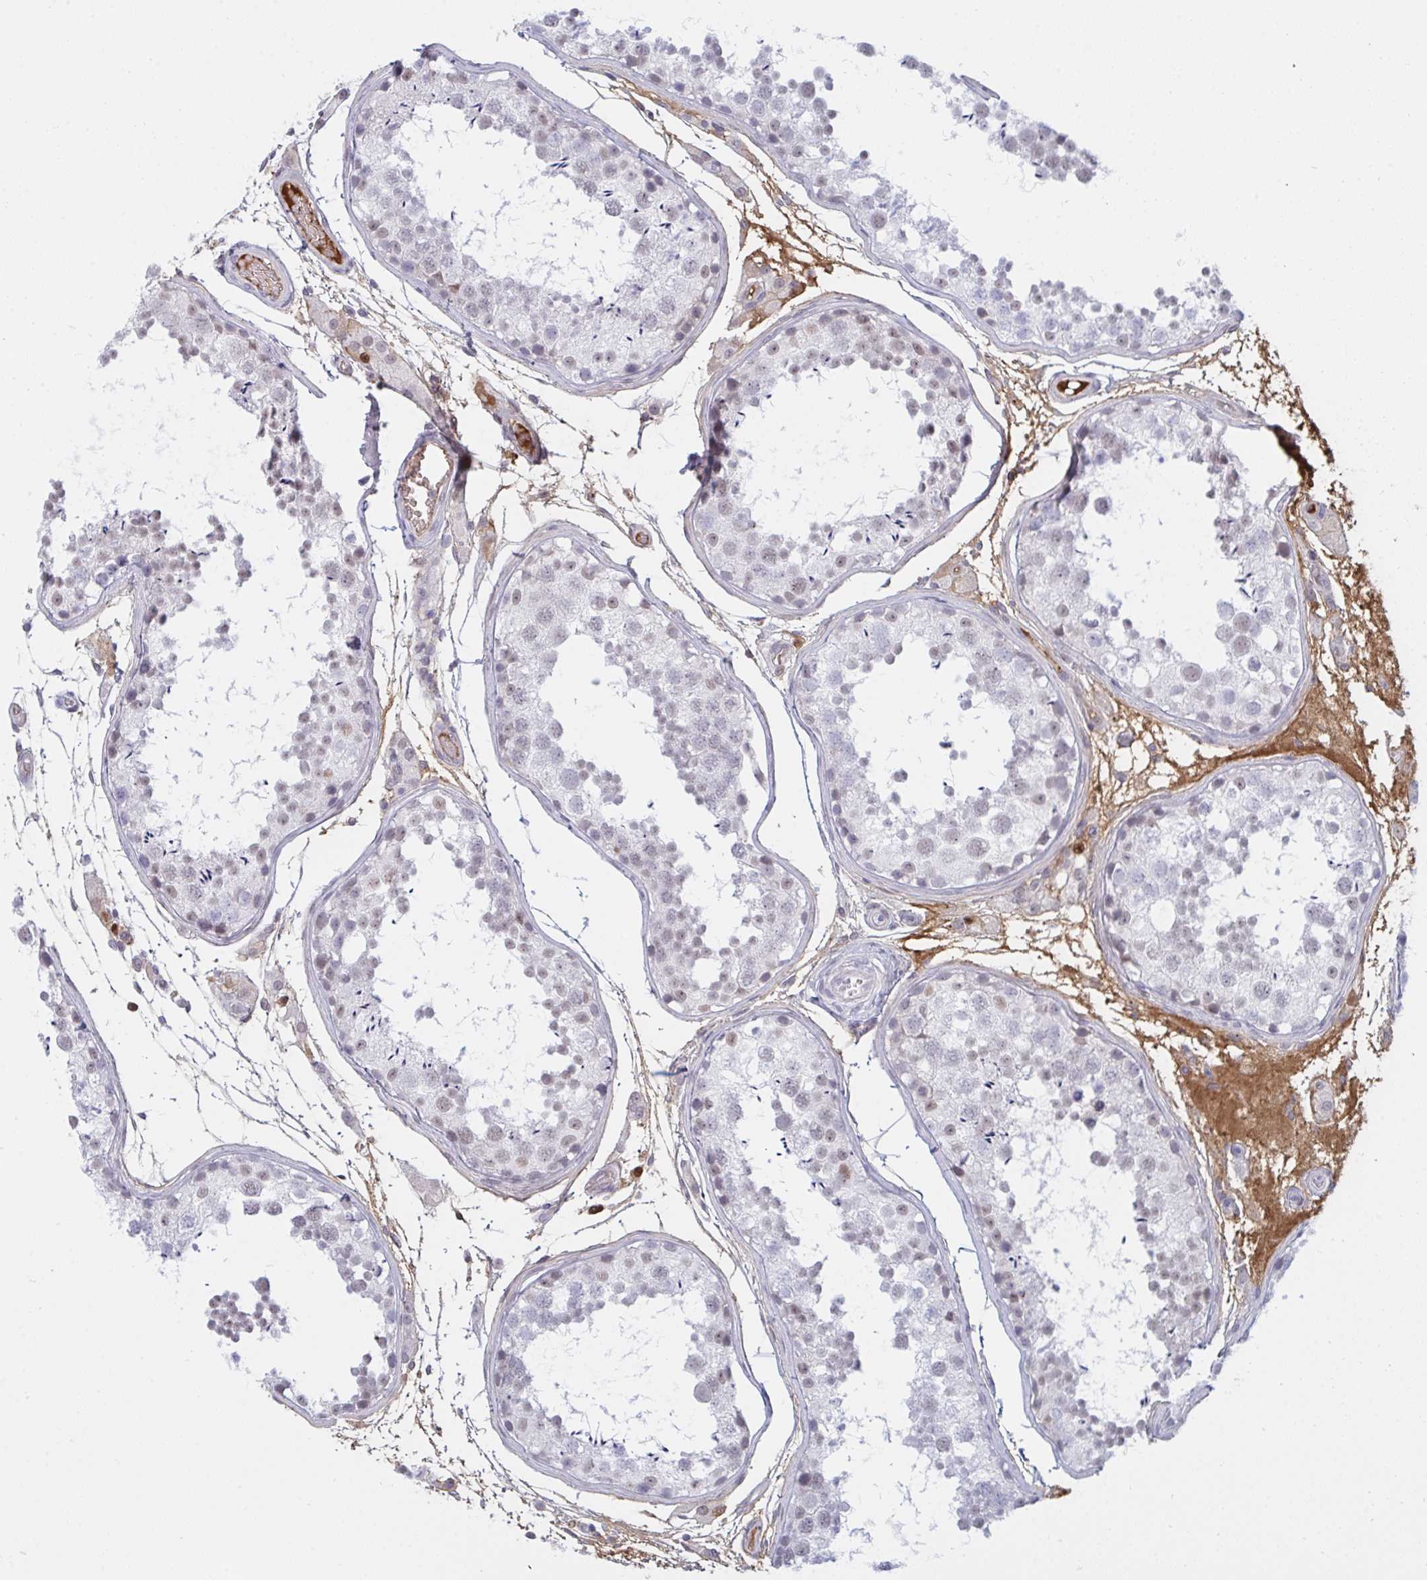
{"staining": {"intensity": "weak", "quantity": "25%-75%", "location": "nuclear"}, "tissue": "testis", "cell_type": "Cells in seminiferous ducts", "image_type": "normal", "snomed": [{"axis": "morphology", "description": "Normal tissue, NOS"}, {"axis": "topography", "description": "Testis"}], "caption": "Protein expression analysis of benign testis reveals weak nuclear positivity in about 25%-75% of cells in seminiferous ducts.", "gene": "DSCAML1", "patient": {"sex": "male", "age": 29}}